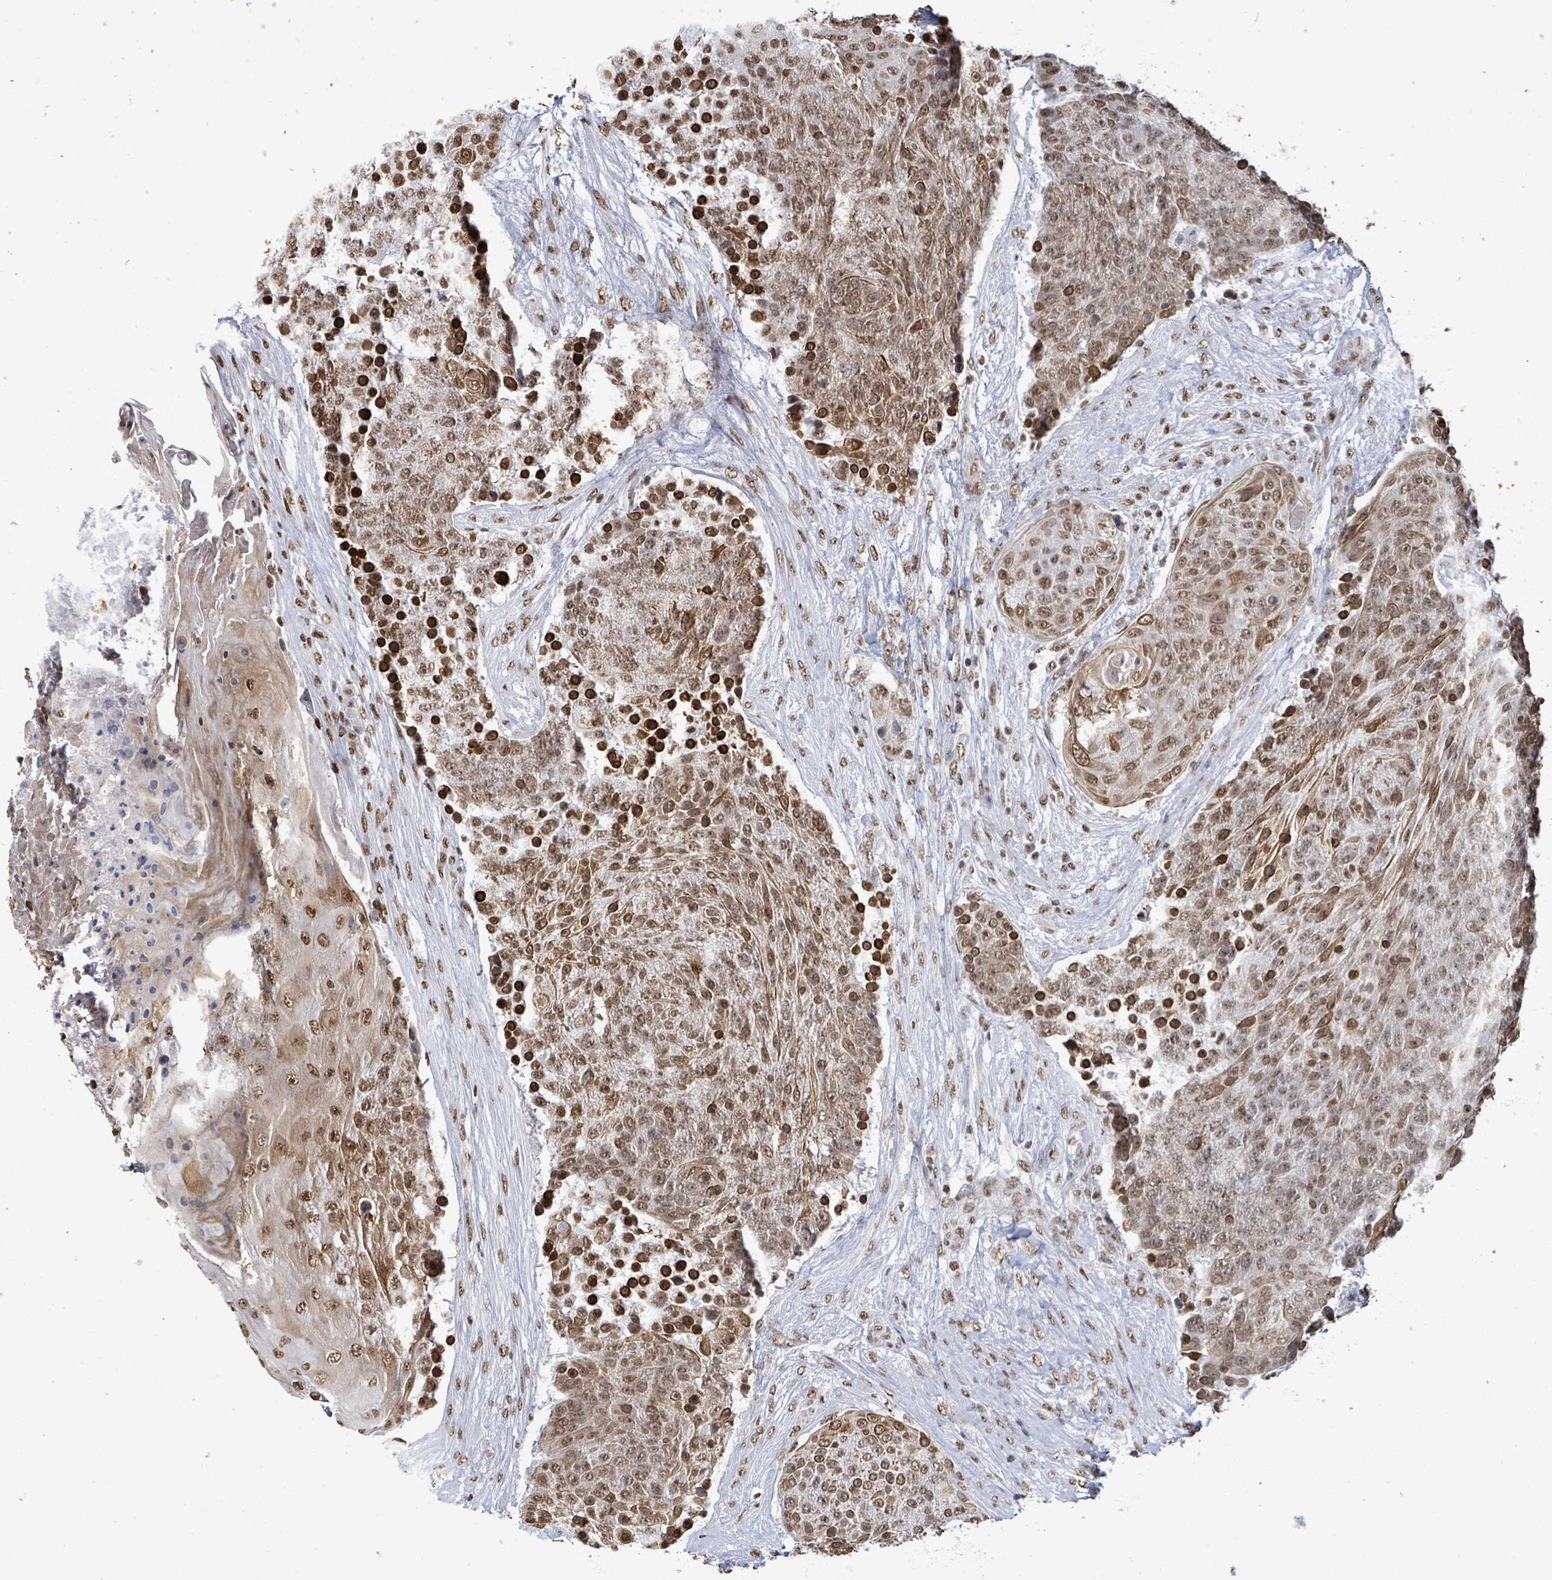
{"staining": {"intensity": "moderate", "quantity": ">75%", "location": "cytoplasmic/membranous,nuclear"}, "tissue": "urothelial cancer", "cell_type": "Tumor cells", "image_type": "cancer", "snomed": [{"axis": "morphology", "description": "Urothelial carcinoma, High grade"}, {"axis": "topography", "description": "Urinary bladder"}], "caption": "The histopathology image reveals a brown stain indicating the presence of a protein in the cytoplasmic/membranous and nuclear of tumor cells in urothelial carcinoma (high-grade).", "gene": "SAMD14", "patient": {"sex": "female", "age": 63}}